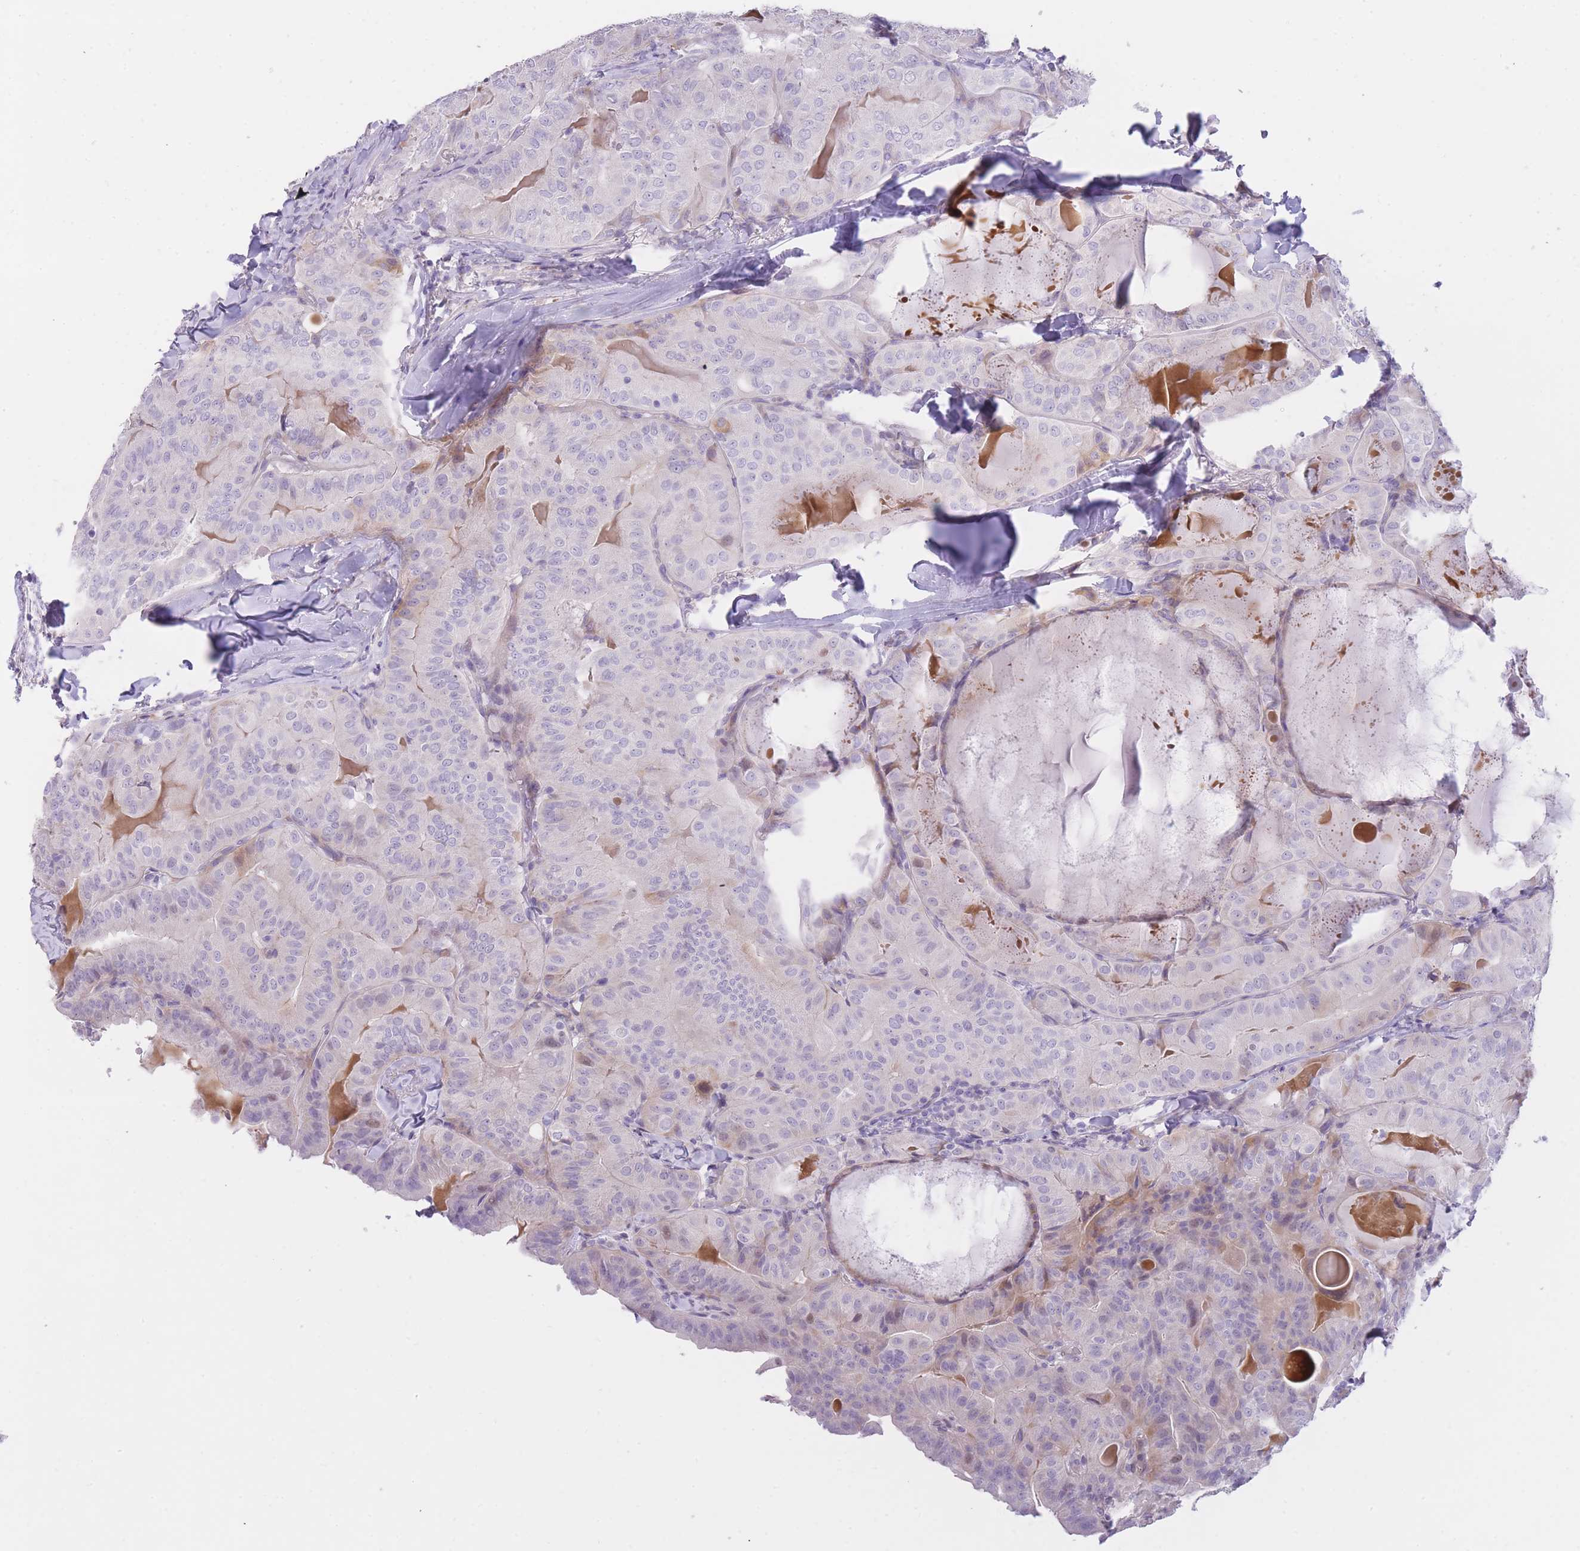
{"staining": {"intensity": "negative", "quantity": "none", "location": "none"}, "tissue": "thyroid cancer", "cell_type": "Tumor cells", "image_type": "cancer", "snomed": [{"axis": "morphology", "description": "Papillary adenocarcinoma, NOS"}, {"axis": "topography", "description": "Thyroid gland"}], "caption": "High power microscopy photomicrograph of an IHC image of thyroid cancer, revealing no significant expression in tumor cells.", "gene": "IMPG1", "patient": {"sex": "female", "age": 68}}